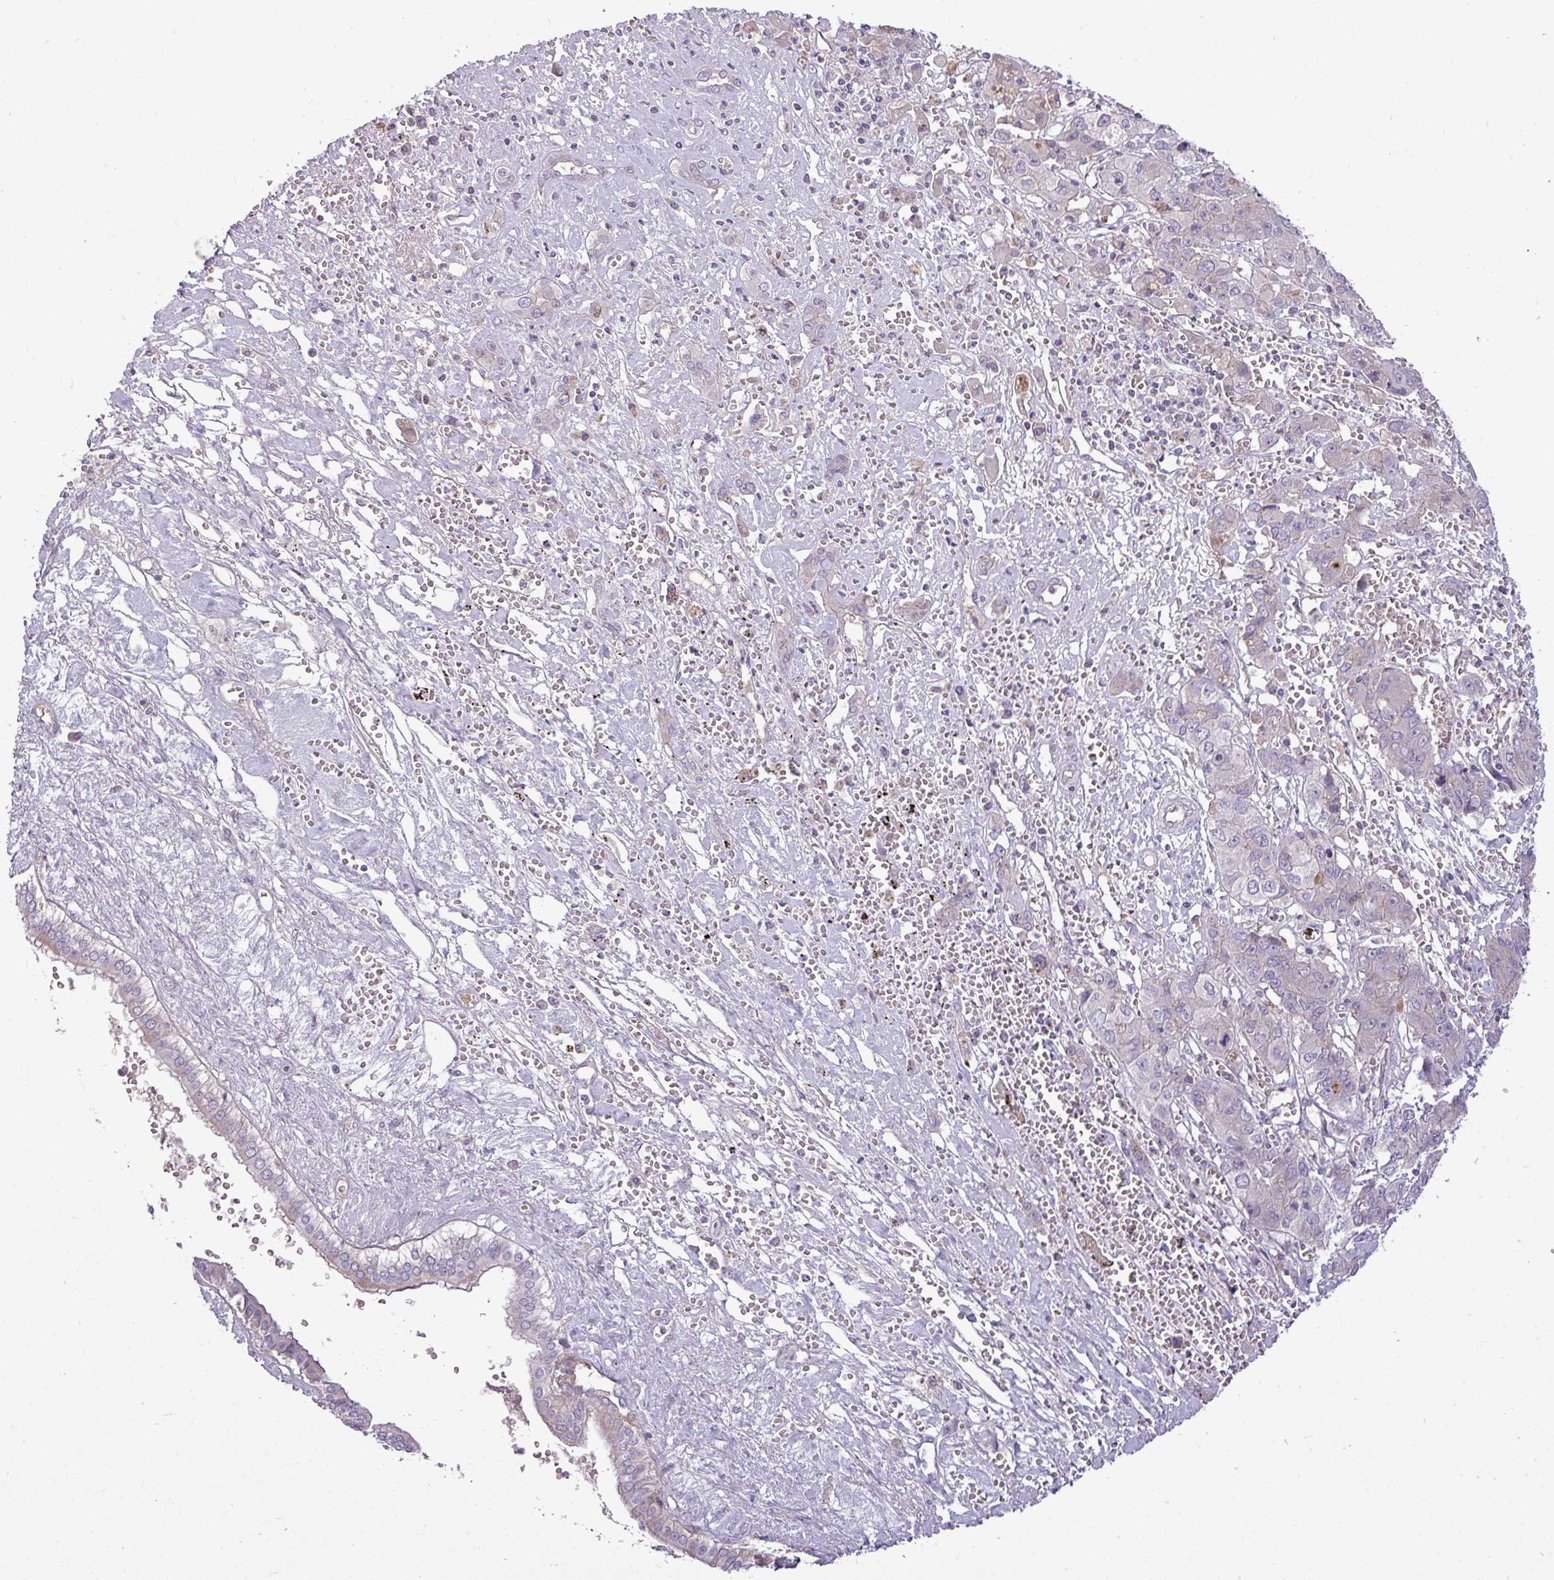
{"staining": {"intensity": "negative", "quantity": "none", "location": "none"}, "tissue": "liver cancer", "cell_type": "Tumor cells", "image_type": "cancer", "snomed": [{"axis": "morphology", "description": "Cholangiocarcinoma"}, {"axis": "topography", "description": "Liver"}], "caption": "A high-resolution histopathology image shows immunohistochemistry staining of liver cancer (cholangiocarcinoma), which reveals no significant positivity in tumor cells. (Brightfield microscopy of DAB immunohistochemistry (IHC) at high magnification).", "gene": "APOM", "patient": {"sex": "male", "age": 67}}